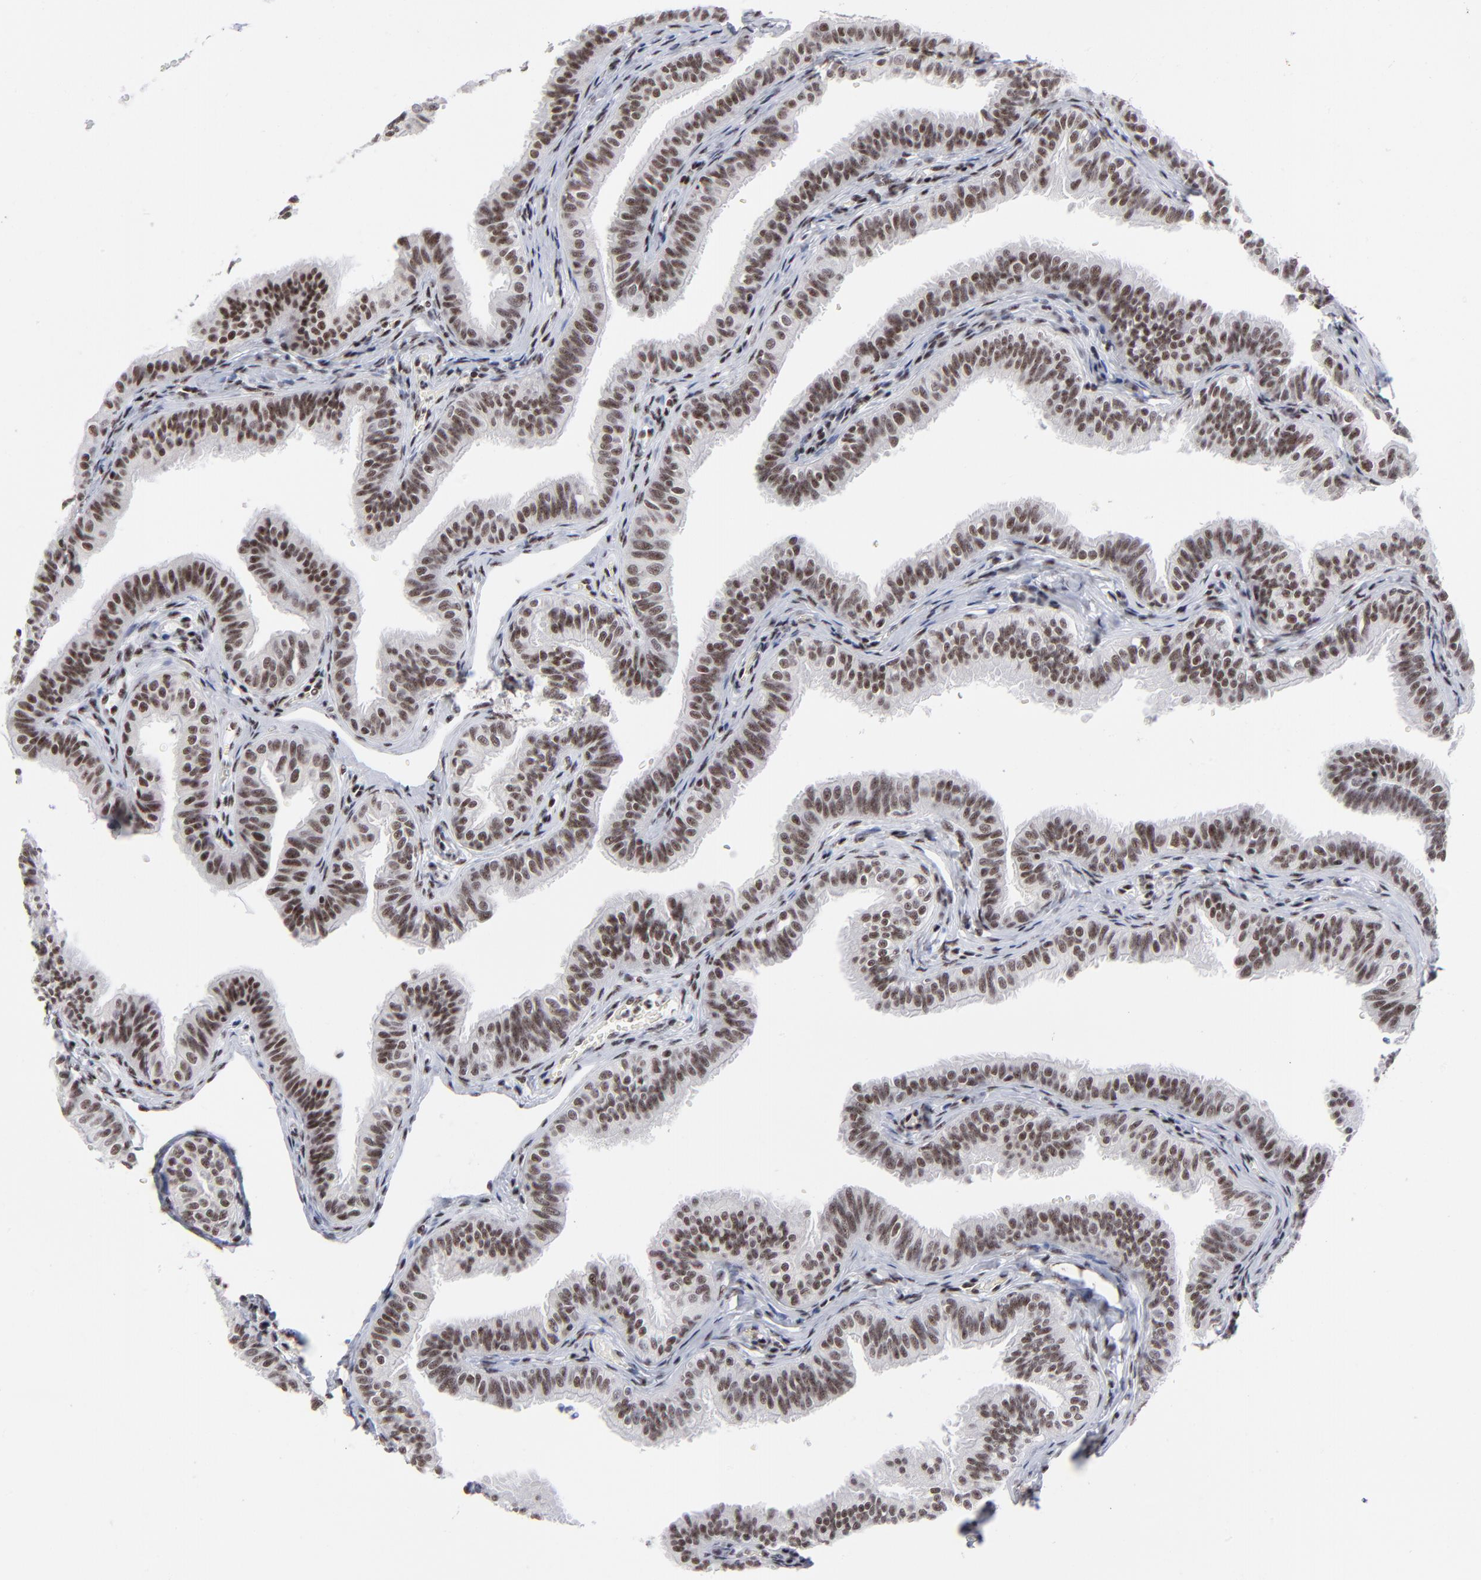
{"staining": {"intensity": "moderate", "quantity": ">75%", "location": "nuclear"}, "tissue": "fallopian tube", "cell_type": "Glandular cells", "image_type": "normal", "snomed": [{"axis": "morphology", "description": "Normal tissue, NOS"}, {"axis": "morphology", "description": "Dermoid, NOS"}, {"axis": "topography", "description": "Fallopian tube"}], "caption": "The immunohistochemical stain labels moderate nuclear positivity in glandular cells of unremarkable fallopian tube.", "gene": "SP2", "patient": {"sex": "female", "age": 33}}